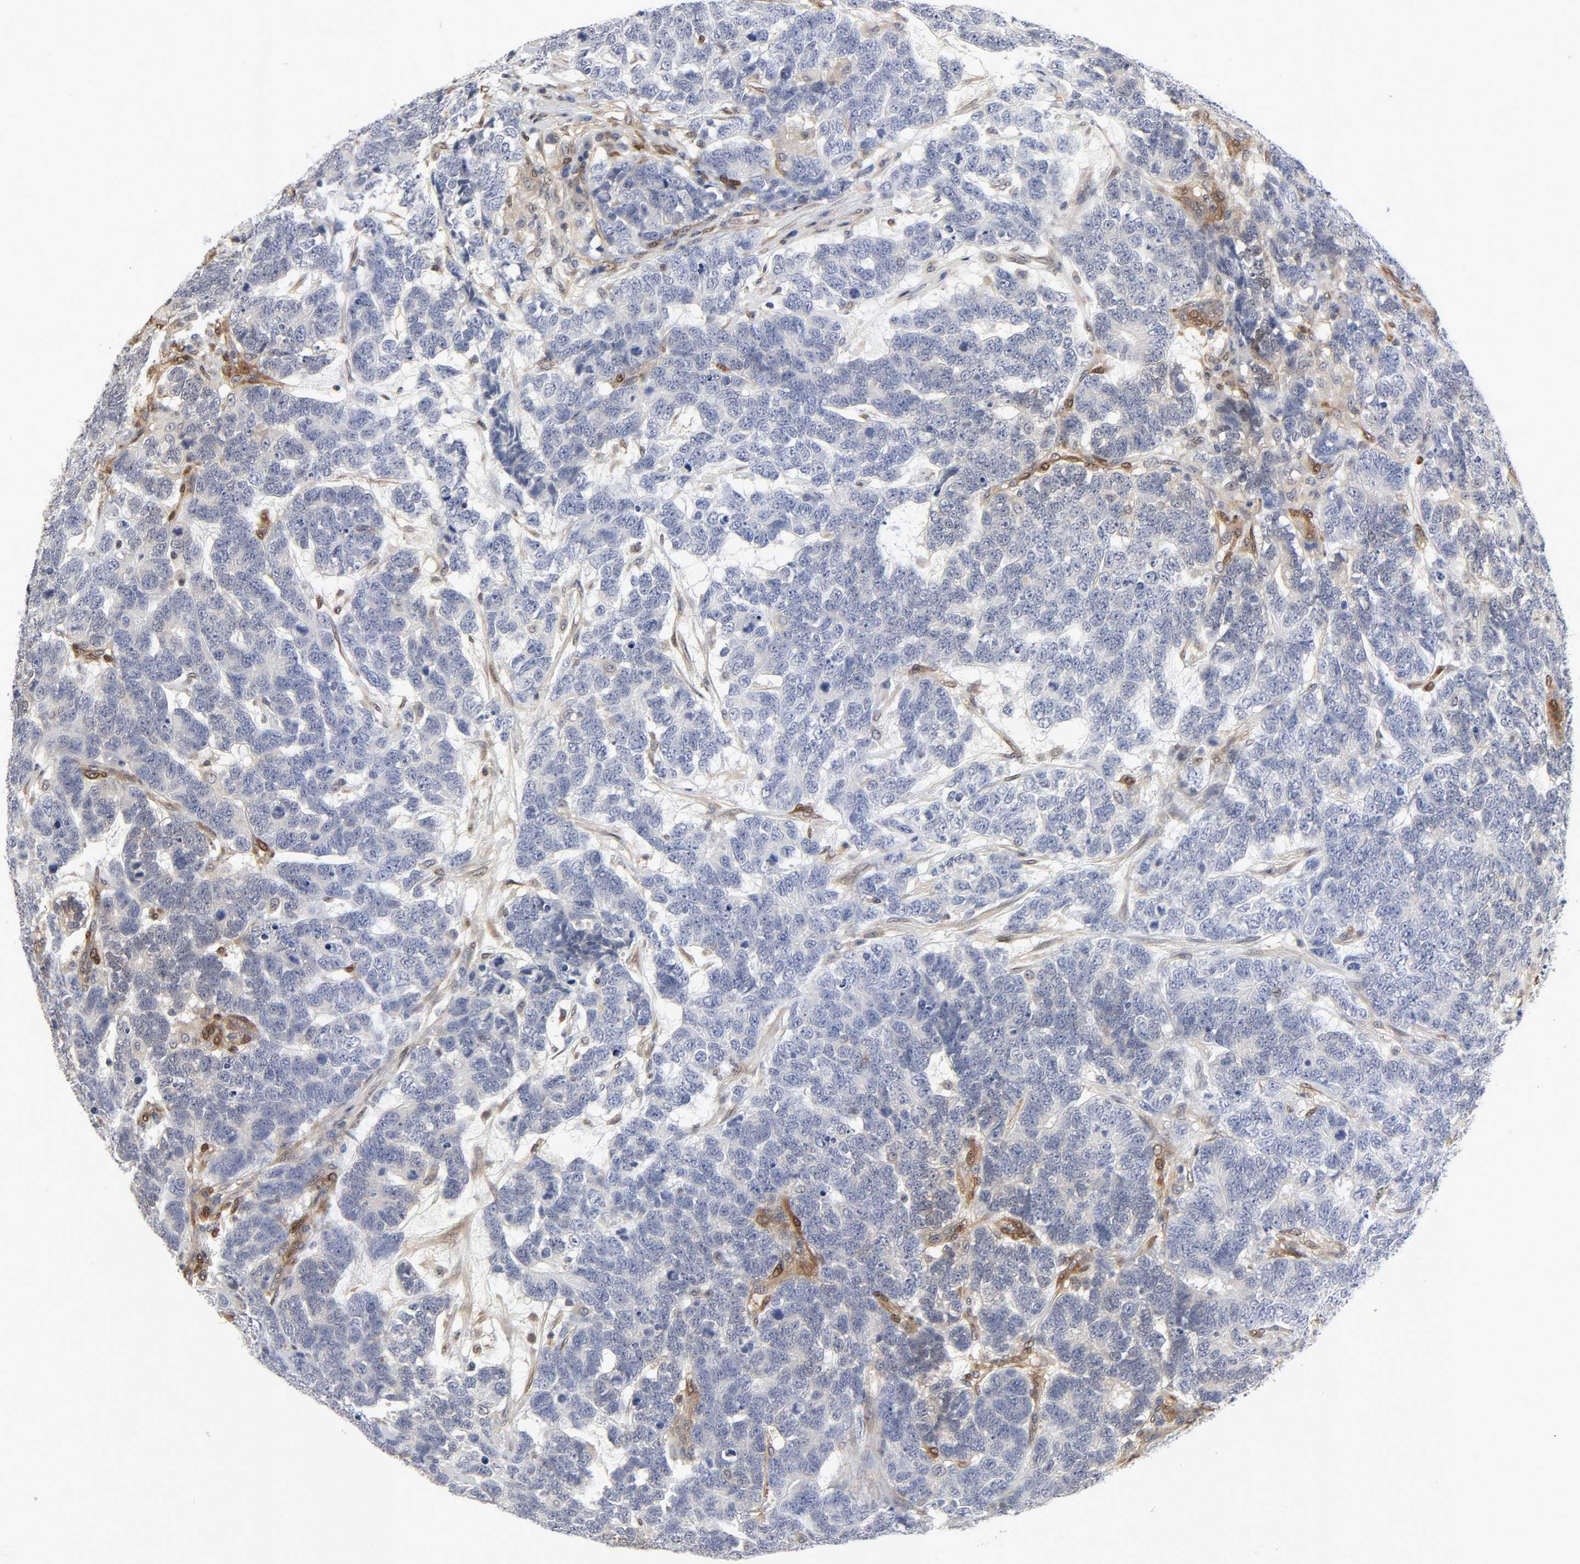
{"staining": {"intensity": "negative", "quantity": "none", "location": "none"}, "tissue": "testis cancer", "cell_type": "Tumor cells", "image_type": "cancer", "snomed": [{"axis": "morphology", "description": "Carcinoma, Embryonal, NOS"}, {"axis": "topography", "description": "Testis"}], "caption": "Micrograph shows no significant protein expression in tumor cells of testis embryonal carcinoma. The staining was performed using DAB to visualize the protein expression in brown, while the nuclei were stained in blue with hematoxylin (Magnification: 20x).", "gene": "PTEN", "patient": {"sex": "male", "age": 26}}